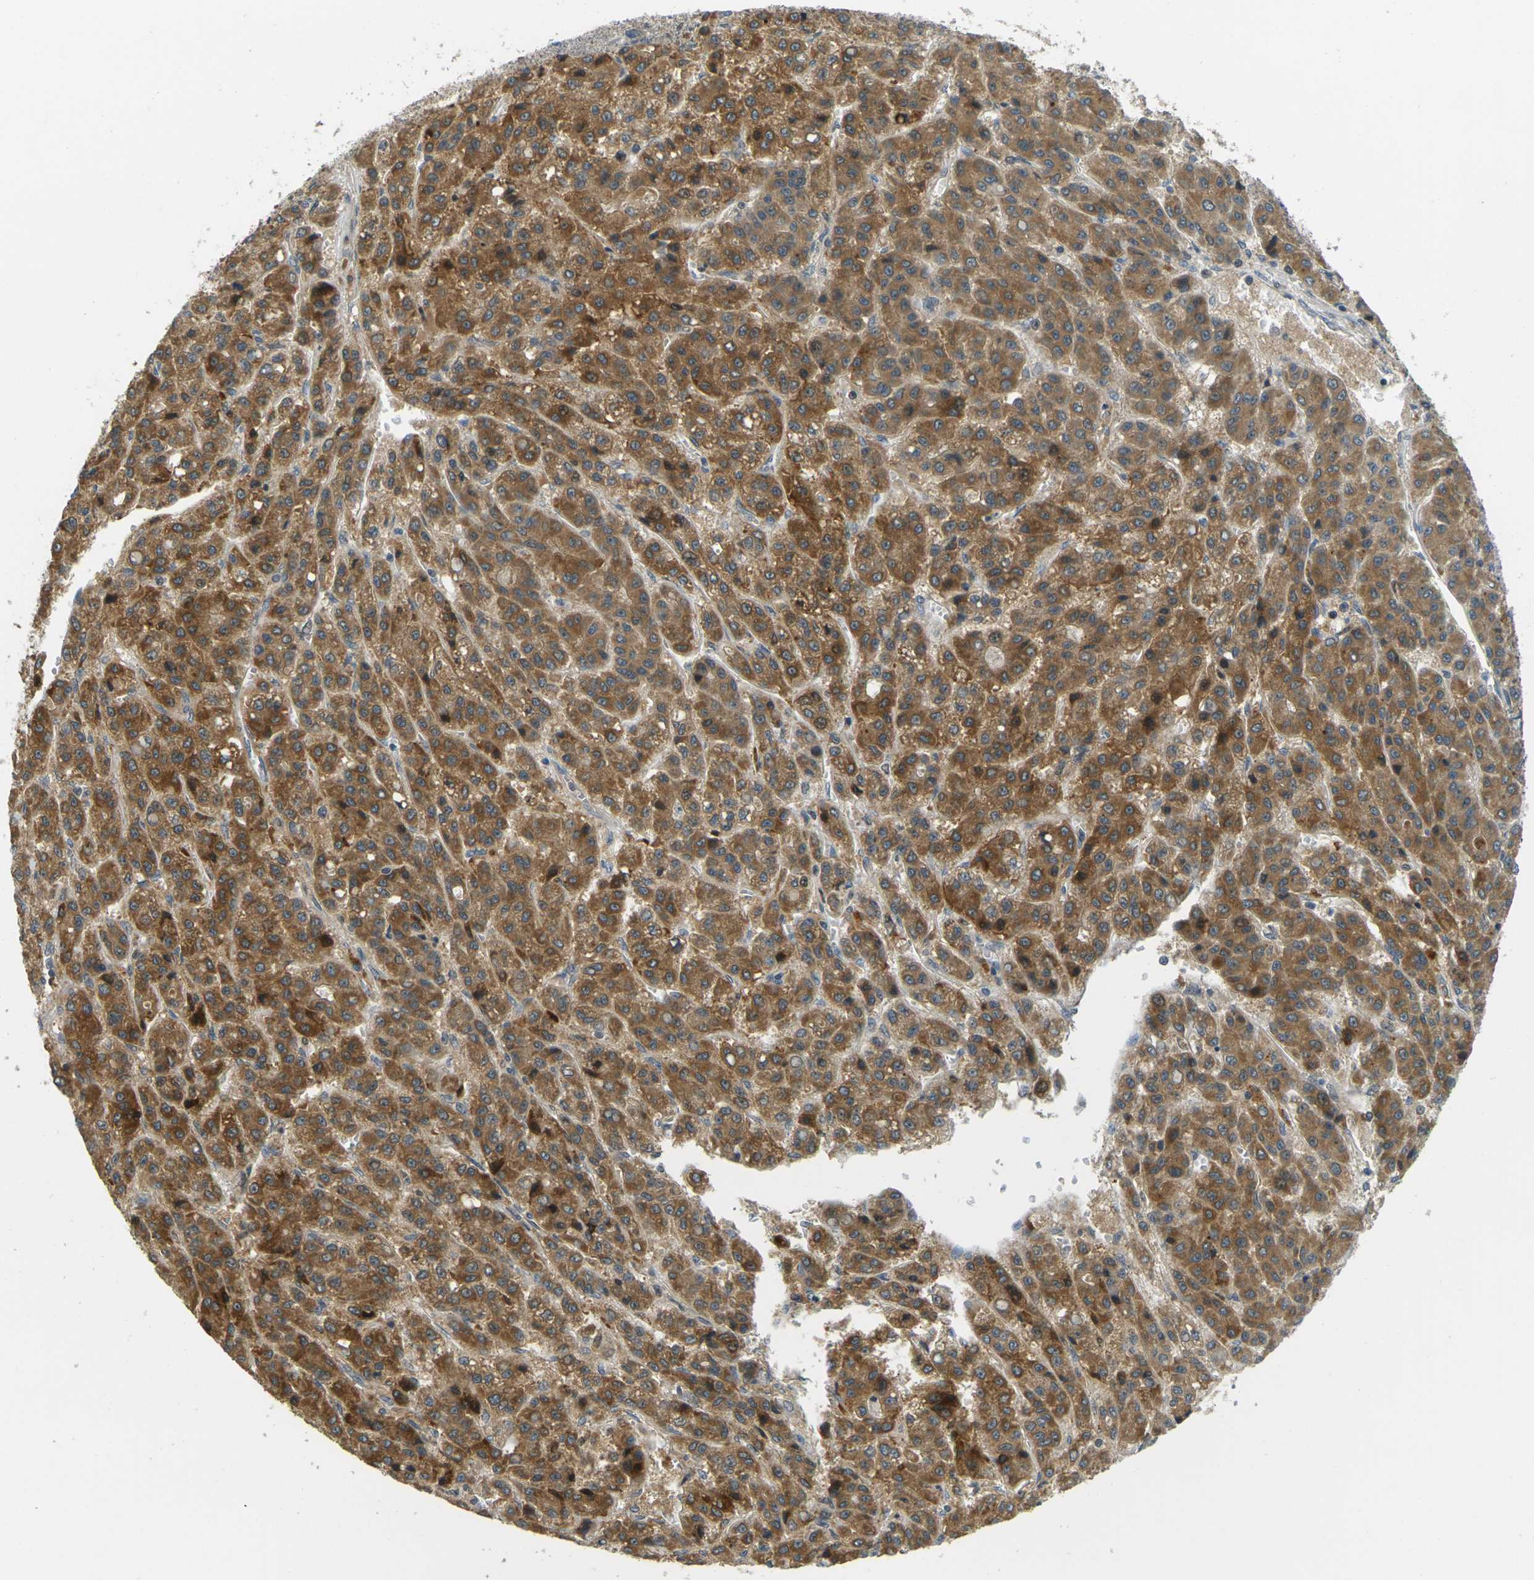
{"staining": {"intensity": "moderate", "quantity": ">75%", "location": "cytoplasmic/membranous"}, "tissue": "liver cancer", "cell_type": "Tumor cells", "image_type": "cancer", "snomed": [{"axis": "morphology", "description": "Carcinoma, Hepatocellular, NOS"}, {"axis": "topography", "description": "Liver"}], "caption": "About >75% of tumor cells in hepatocellular carcinoma (liver) display moderate cytoplasmic/membranous protein positivity as visualized by brown immunohistochemical staining.", "gene": "KLHL8", "patient": {"sex": "male", "age": 70}}